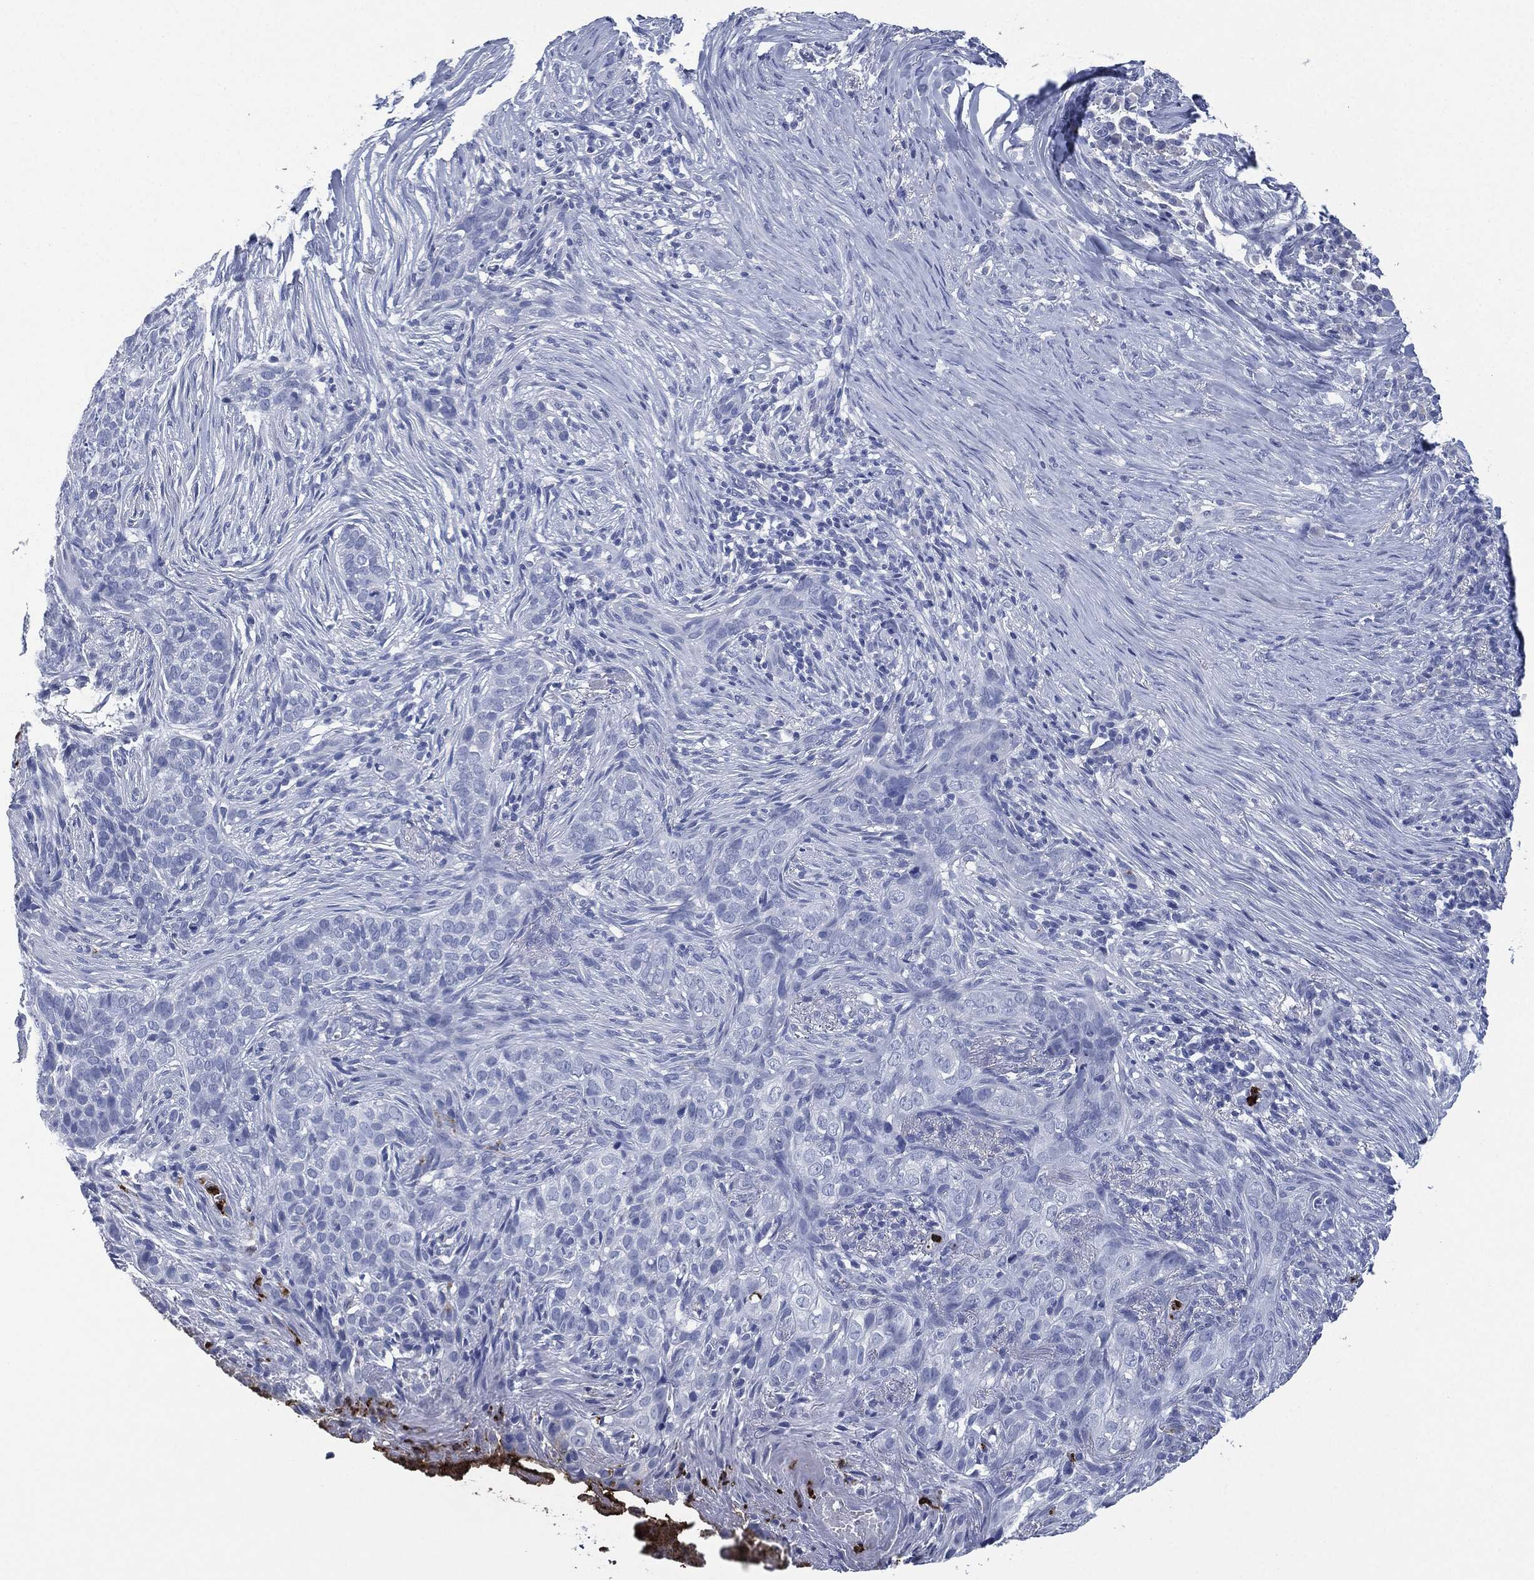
{"staining": {"intensity": "negative", "quantity": "none", "location": "none"}, "tissue": "skin cancer", "cell_type": "Tumor cells", "image_type": "cancer", "snomed": [{"axis": "morphology", "description": "Squamous cell carcinoma, NOS"}, {"axis": "topography", "description": "Skin"}], "caption": "This is an IHC photomicrograph of human squamous cell carcinoma (skin). There is no positivity in tumor cells.", "gene": "CEACAM8", "patient": {"sex": "male", "age": 88}}